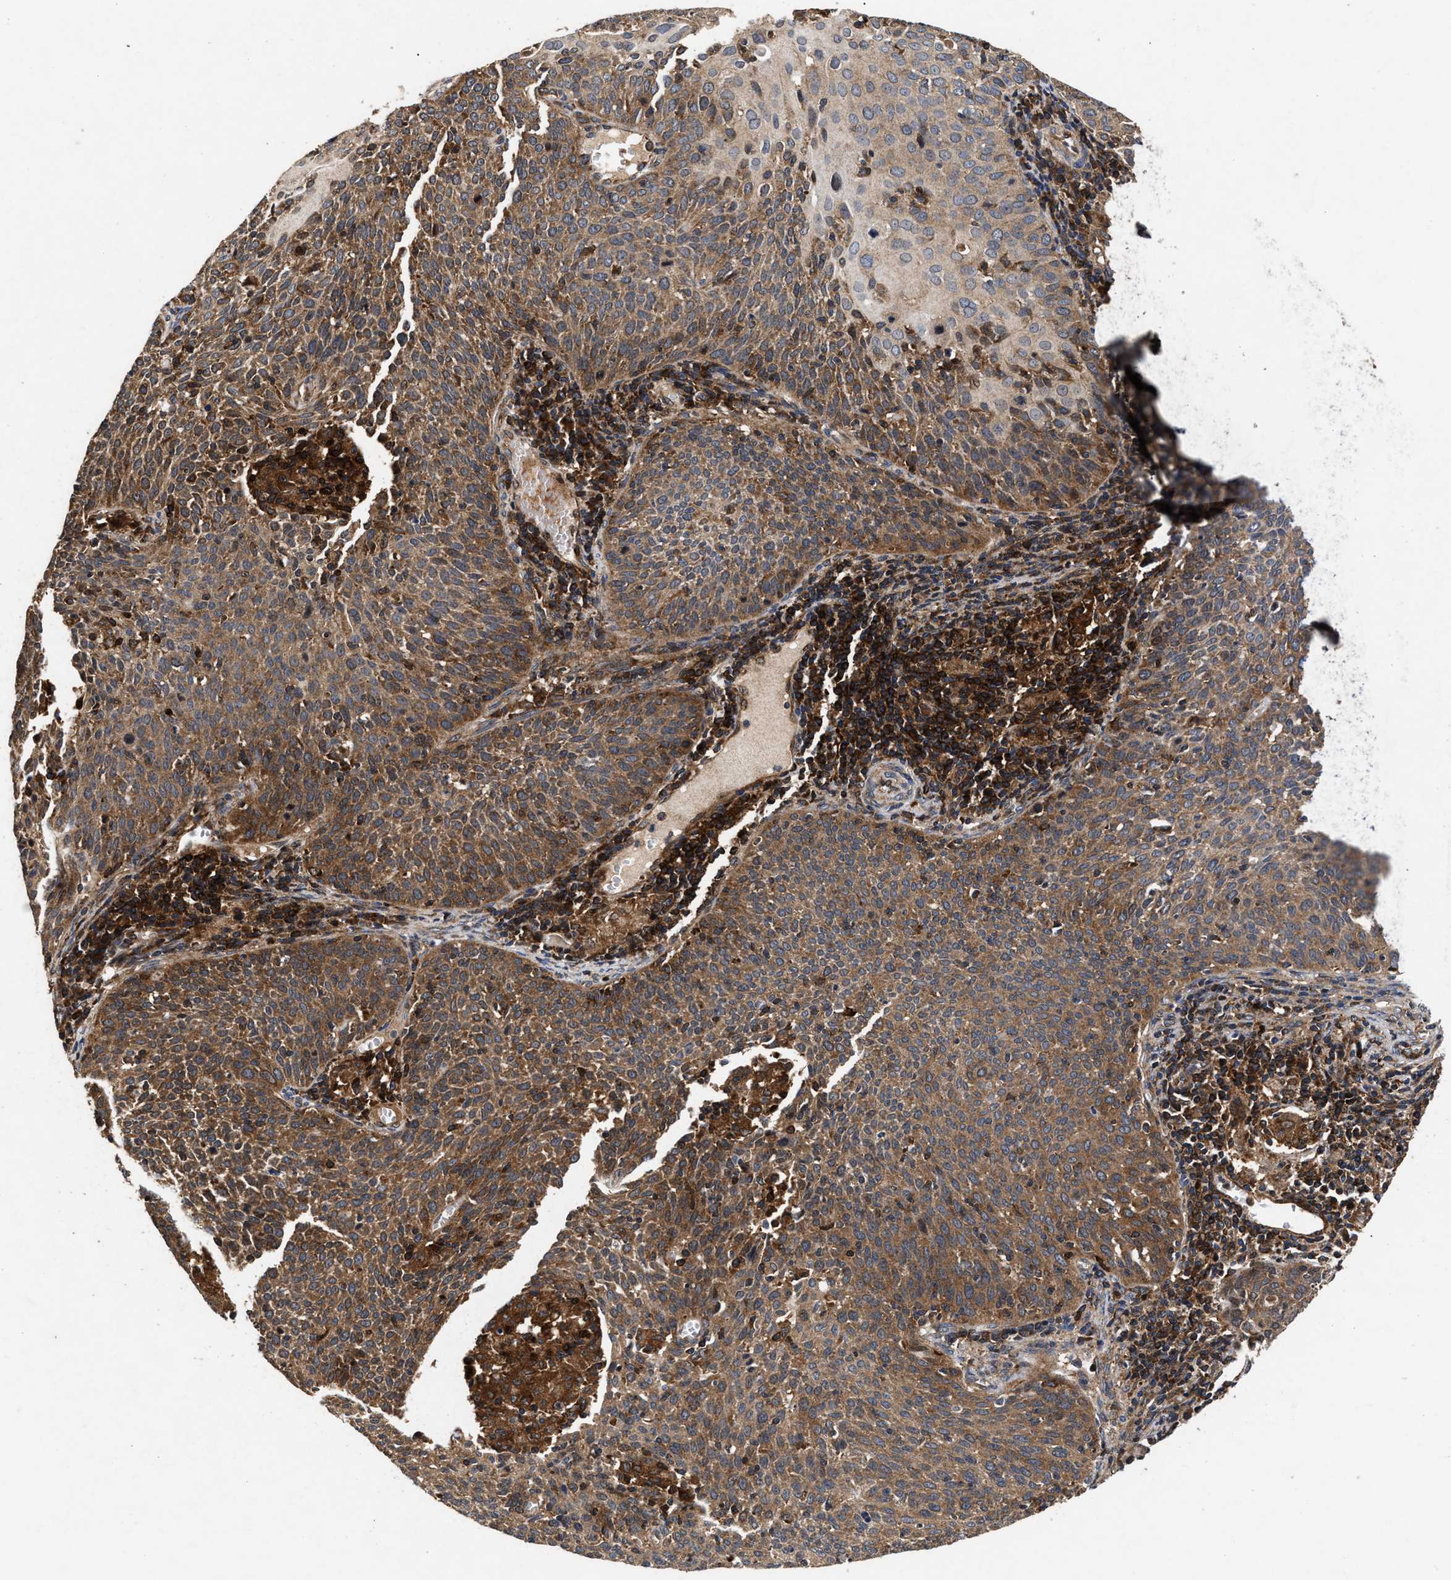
{"staining": {"intensity": "moderate", "quantity": ">75%", "location": "cytoplasmic/membranous"}, "tissue": "cervical cancer", "cell_type": "Tumor cells", "image_type": "cancer", "snomed": [{"axis": "morphology", "description": "Squamous cell carcinoma, NOS"}, {"axis": "topography", "description": "Cervix"}], "caption": "The histopathology image displays immunohistochemical staining of cervical squamous cell carcinoma. There is moderate cytoplasmic/membranous staining is identified in approximately >75% of tumor cells.", "gene": "NFKB2", "patient": {"sex": "female", "age": 38}}